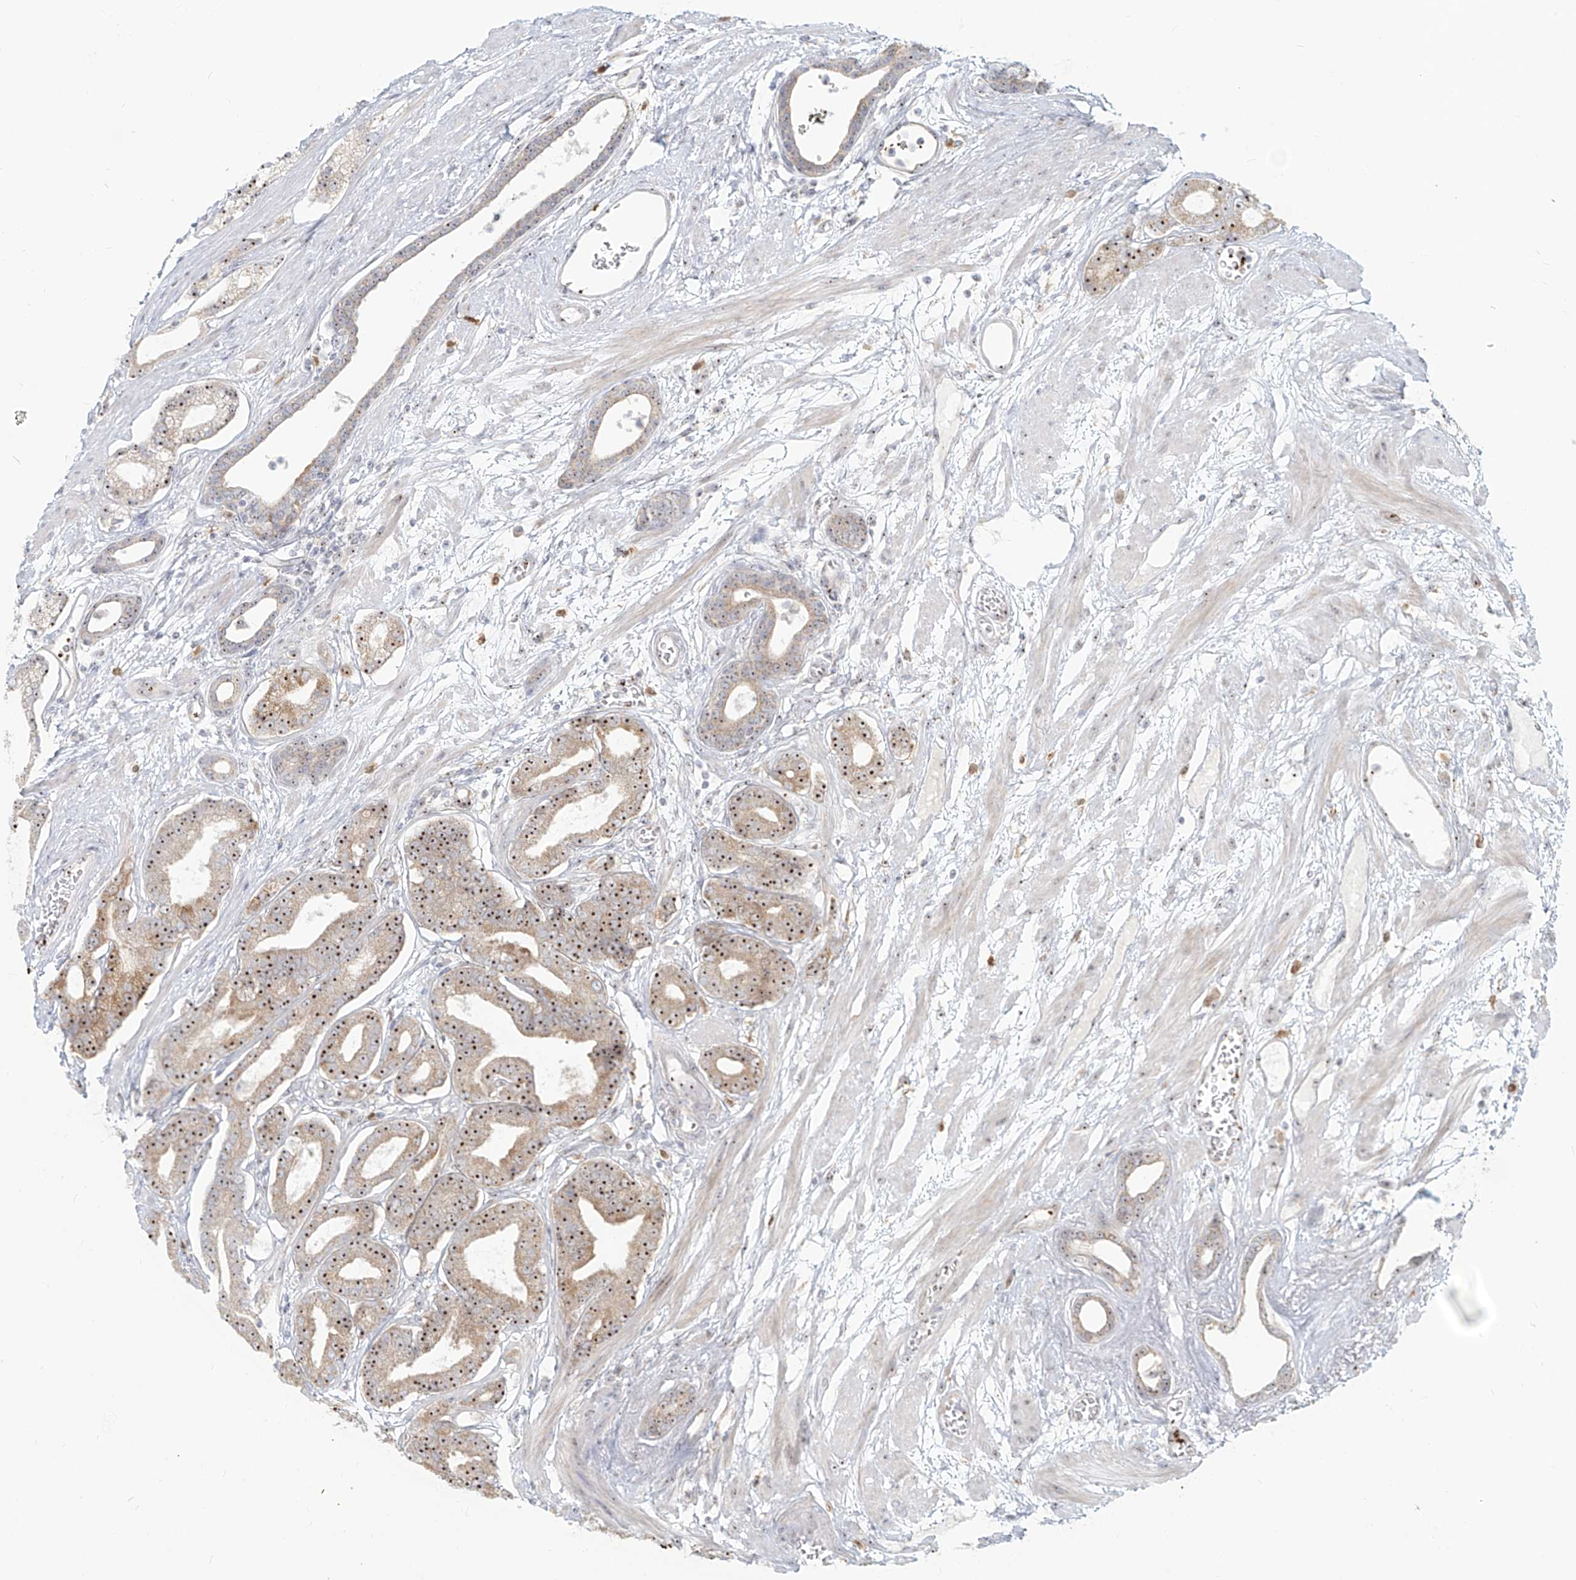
{"staining": {"intensity": "strong", "quantity": ">75%", "location": "cytoplasmic/membranous,nuclear"}, "tissue": "prostate cancer", "cell_type": "Tumor cells", "image_type": "cancer", "snomed": [{"axis": "morphology", "description": "Adenocarcinoma, Low grade"}, {"axis": "topography", "description": "Prostate"}], "caption": "Prostate cancer (adenocarcinoma (low-grade)) tissue displays strong cytoplasmic/membranous and nuclear expression in about >75% of tumor cells", "gene": "BYSL", "patient": {"sex": "male", "age": 60}}